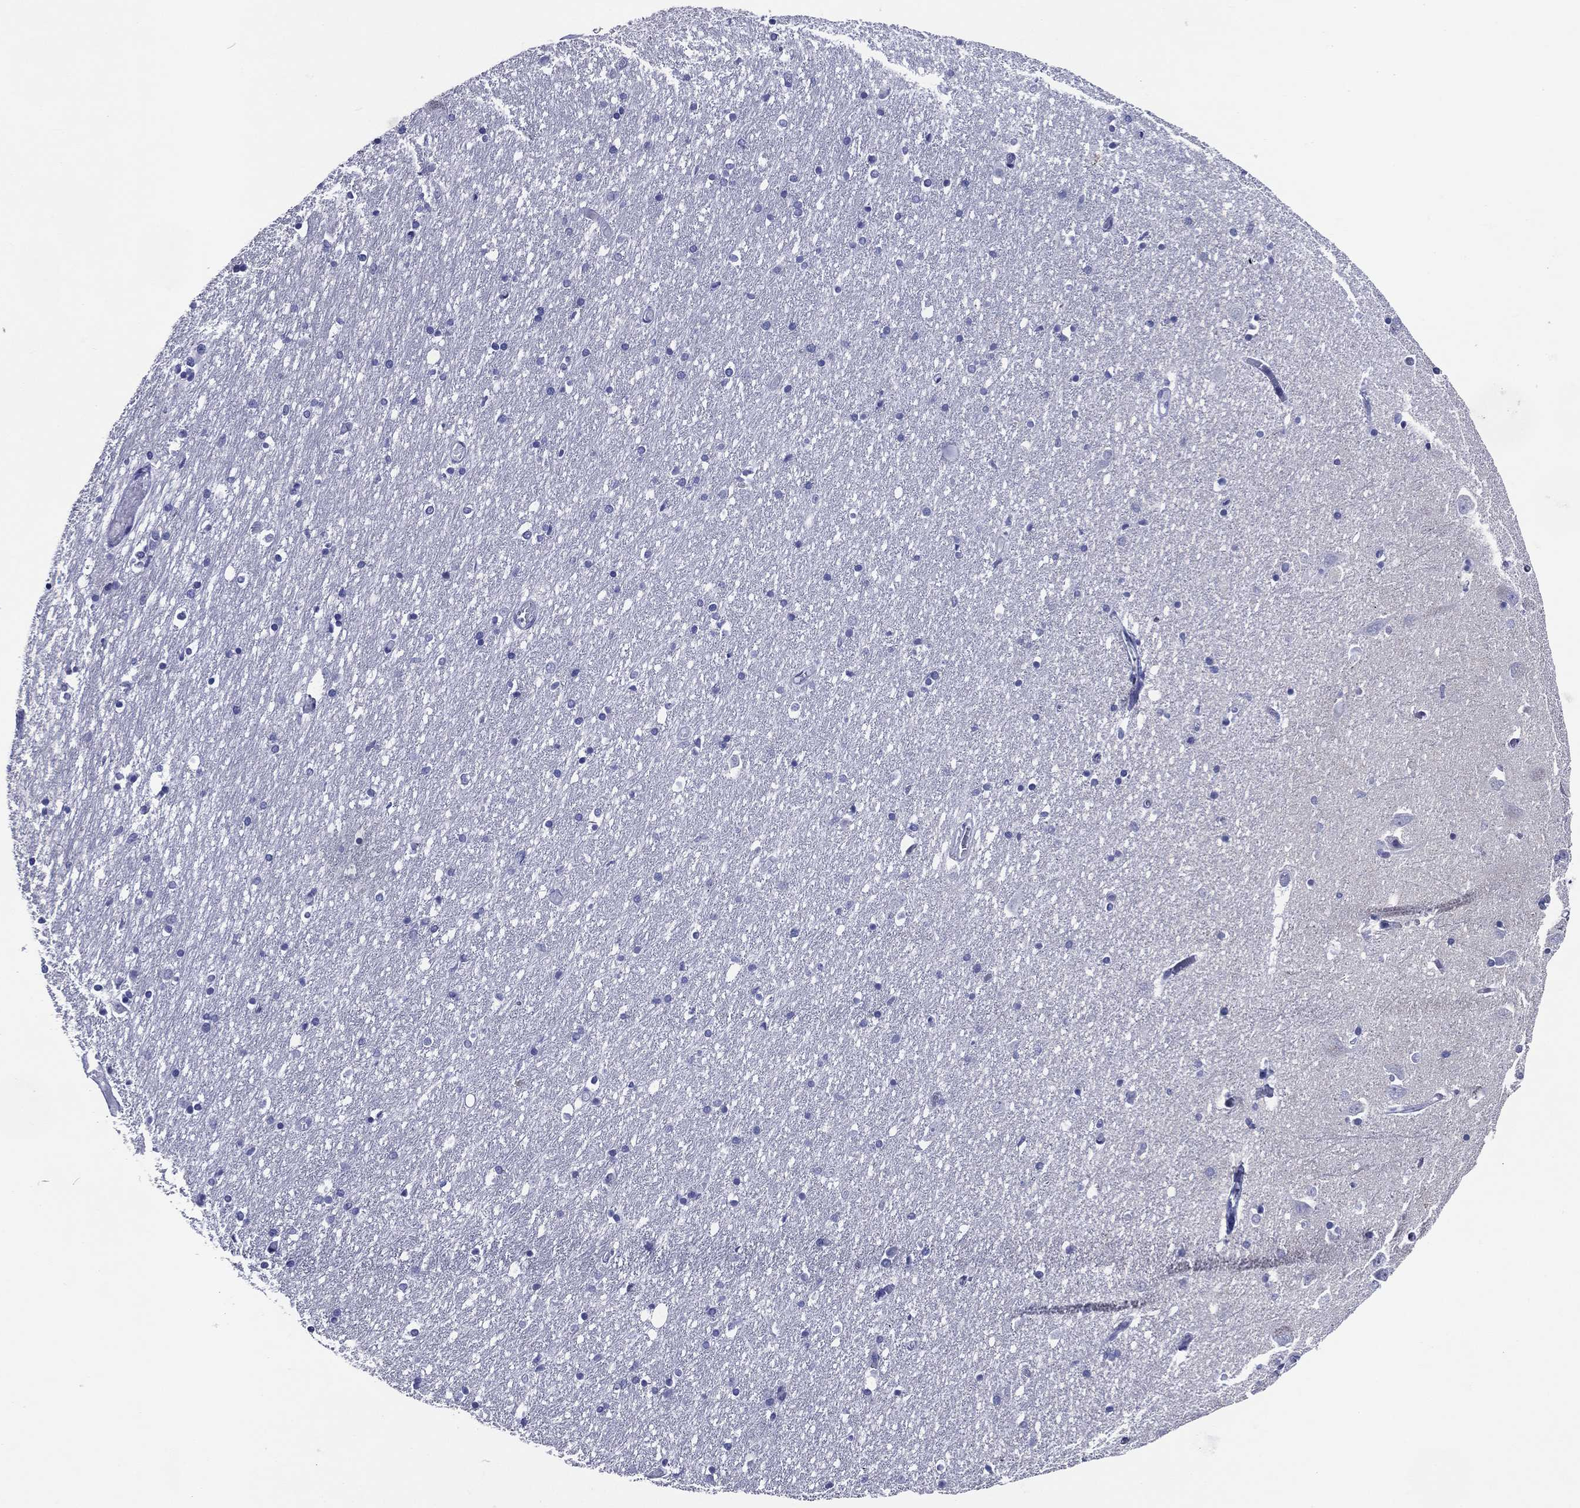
{"staining": {"intensity": "negative", "quantity": "none", "location": "none"}, "tissue": "hippocampus", "cell_type": "Glial cells", "image_type": "normal", "snomed": [{"axis": "morphology", "description": "Normal tissue, NOS"}, {"axis": "topography", "description": "Lateral ventricle wall"}, {"axis": "topography", "description": "Hippocampus"}], "caption": "A photomicrograph of hippocampus stained for a protein displays no brown staining in glial cells. (DAB immunohistochemistry visualized using brightfield microscopy, high magnification).", "gene": "ACE2", "patient": {"sex": "female", "age": 63}}